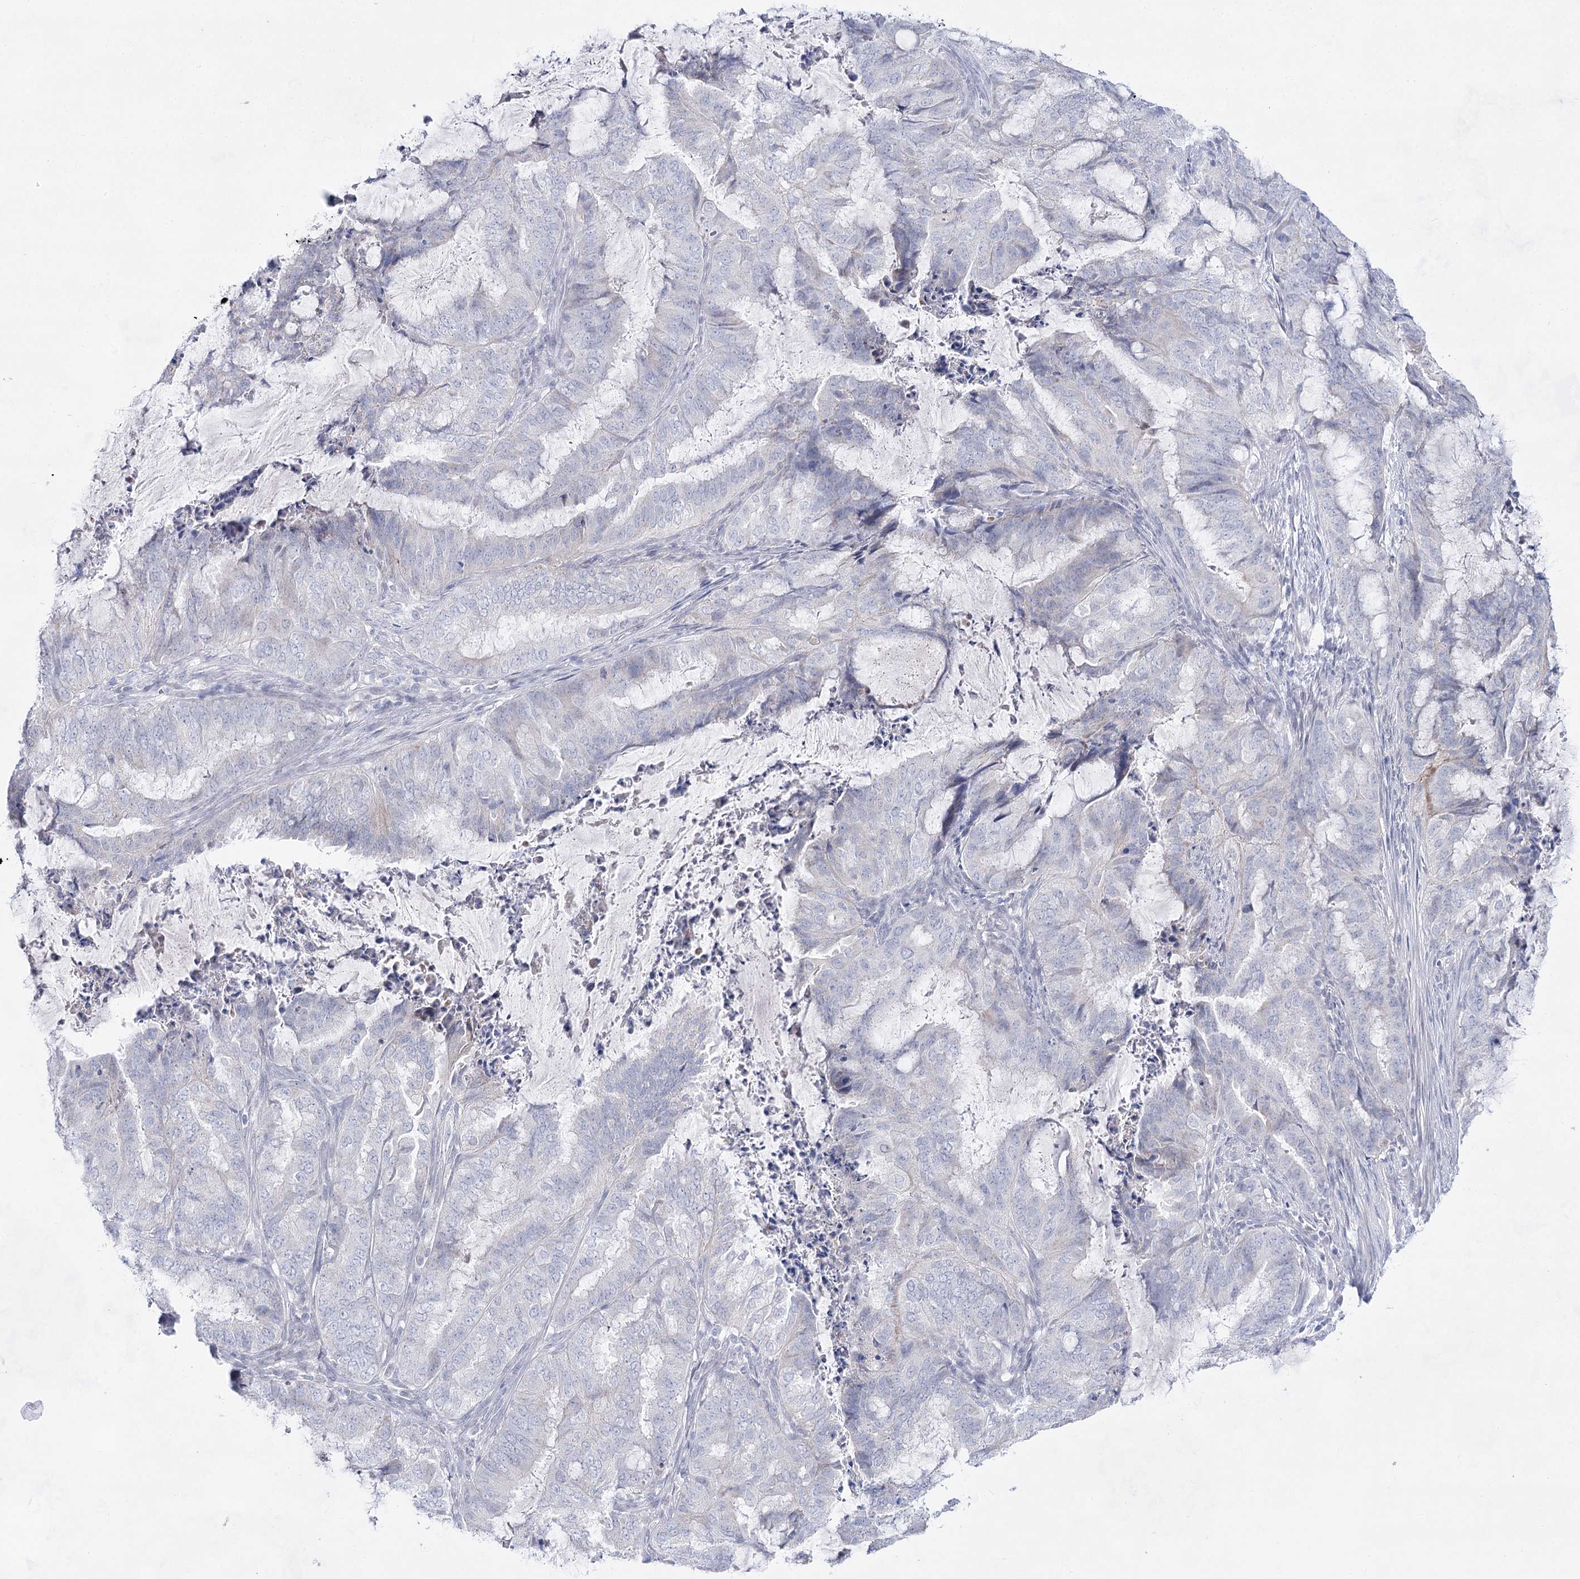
{"staining": {"intensity": "negative", "quantity": "none", "location": "none"}, "tissue": "endometrial cancer", "cell_type": "Tumor cells", "image_type": "cancer", "snomed": [{"axis": "morphology", "description": "Adenocarcinoma, NOS"}, {"axis": "topography", "description": "Endometrium"}], "caption": "A high-resolution image shows immunohistochemistry (IHC) staining of endometrial cancer, which shows no significant expression in tumor cells.", "gene": "BPHL", "patient": {"sex": "female", "age": 51}}